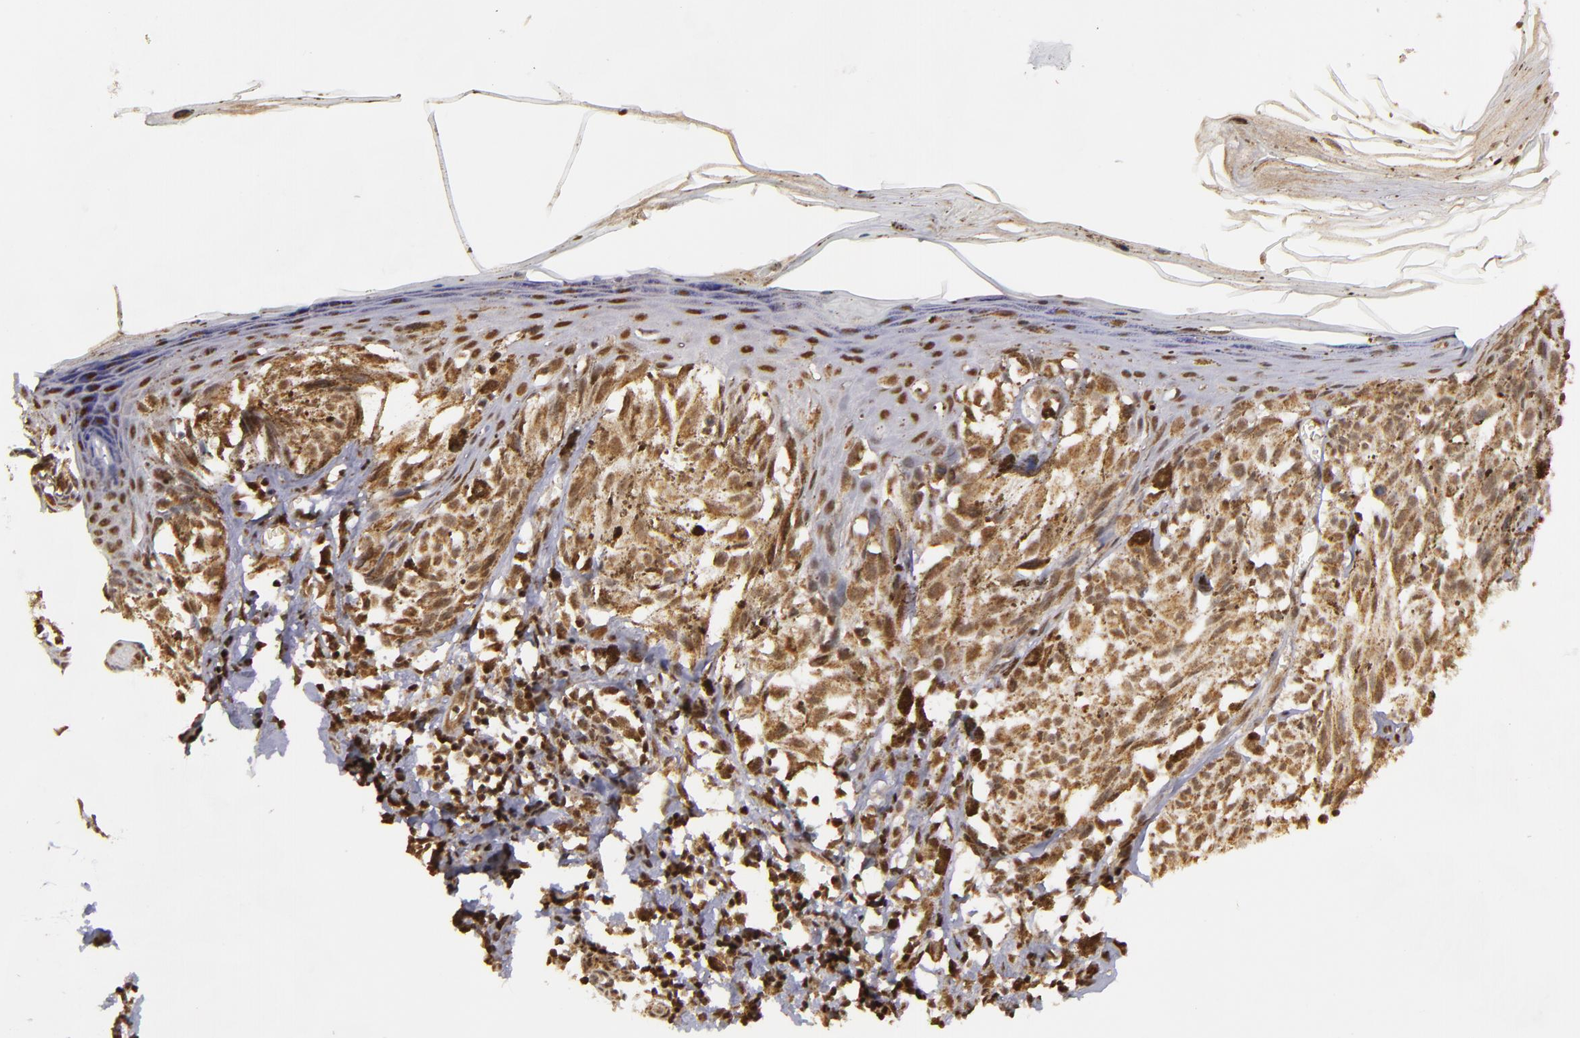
{"staining": {"intensity": "weak", "quantity": ">75%", "location": "cytoplasmic/membranous,nuclear"}, "tissue": "melanoma", "cell_type": "Tumor cells", "image_type": "cancer", "snomed": [{"axis": "morphology", "description": "Malignant melanoma, NOS"}, {"axis": "topography", "description": "Skin"}], "caption": "The photomicrograph reveals a brown stain indicating the presence of a protein in the cytoplasmic/membranous and nuclear of tumor cells in melanoma. (DAB (3,3'-diaminobenzidine) IHC, brown staining for protein, blue staining for nuclei).", "gene": "MXD1", "patient": {"sex": "female", "age": 72}}